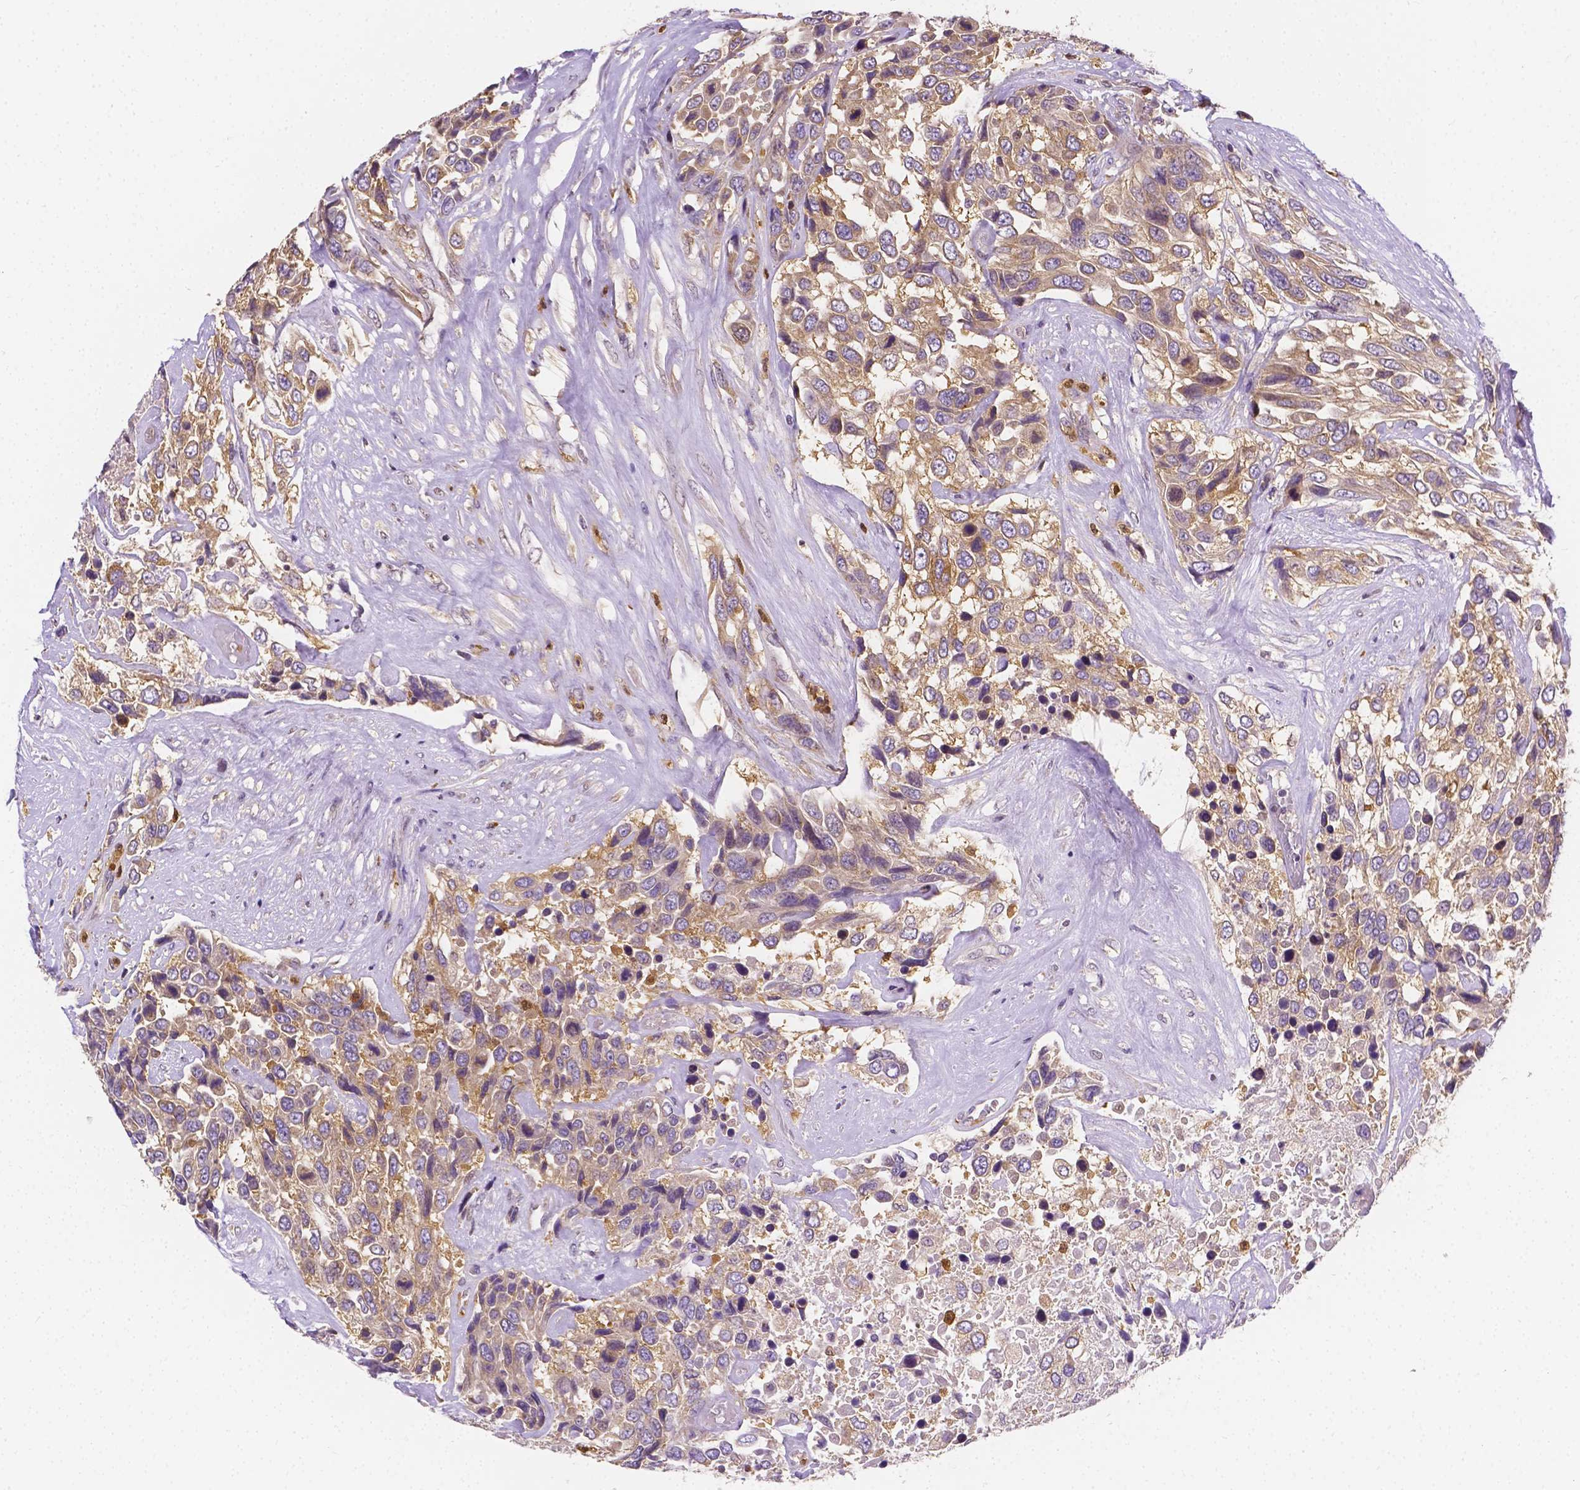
{"staining": {"intensity": "weak", "quantity": ">75%", "location": "cytoplasmic/membranous"}, "tissue": "urothelial cancer", "cell_type": "Tumor cells", "image_type": "cancer", "snomed": [{"axis": "morphology", "description": "Urothelial carcinoma, High grade"}, {"axis": "topography", "description": "Urinary bladder"}], "caption": "A photomicrograph of urothelial cancer stained for a protein displays weak cytoplasmic/membranous brown staining in tumor cells.", "gene": "ZNRD2", "patient": {"sex": "female", "age": 70}}